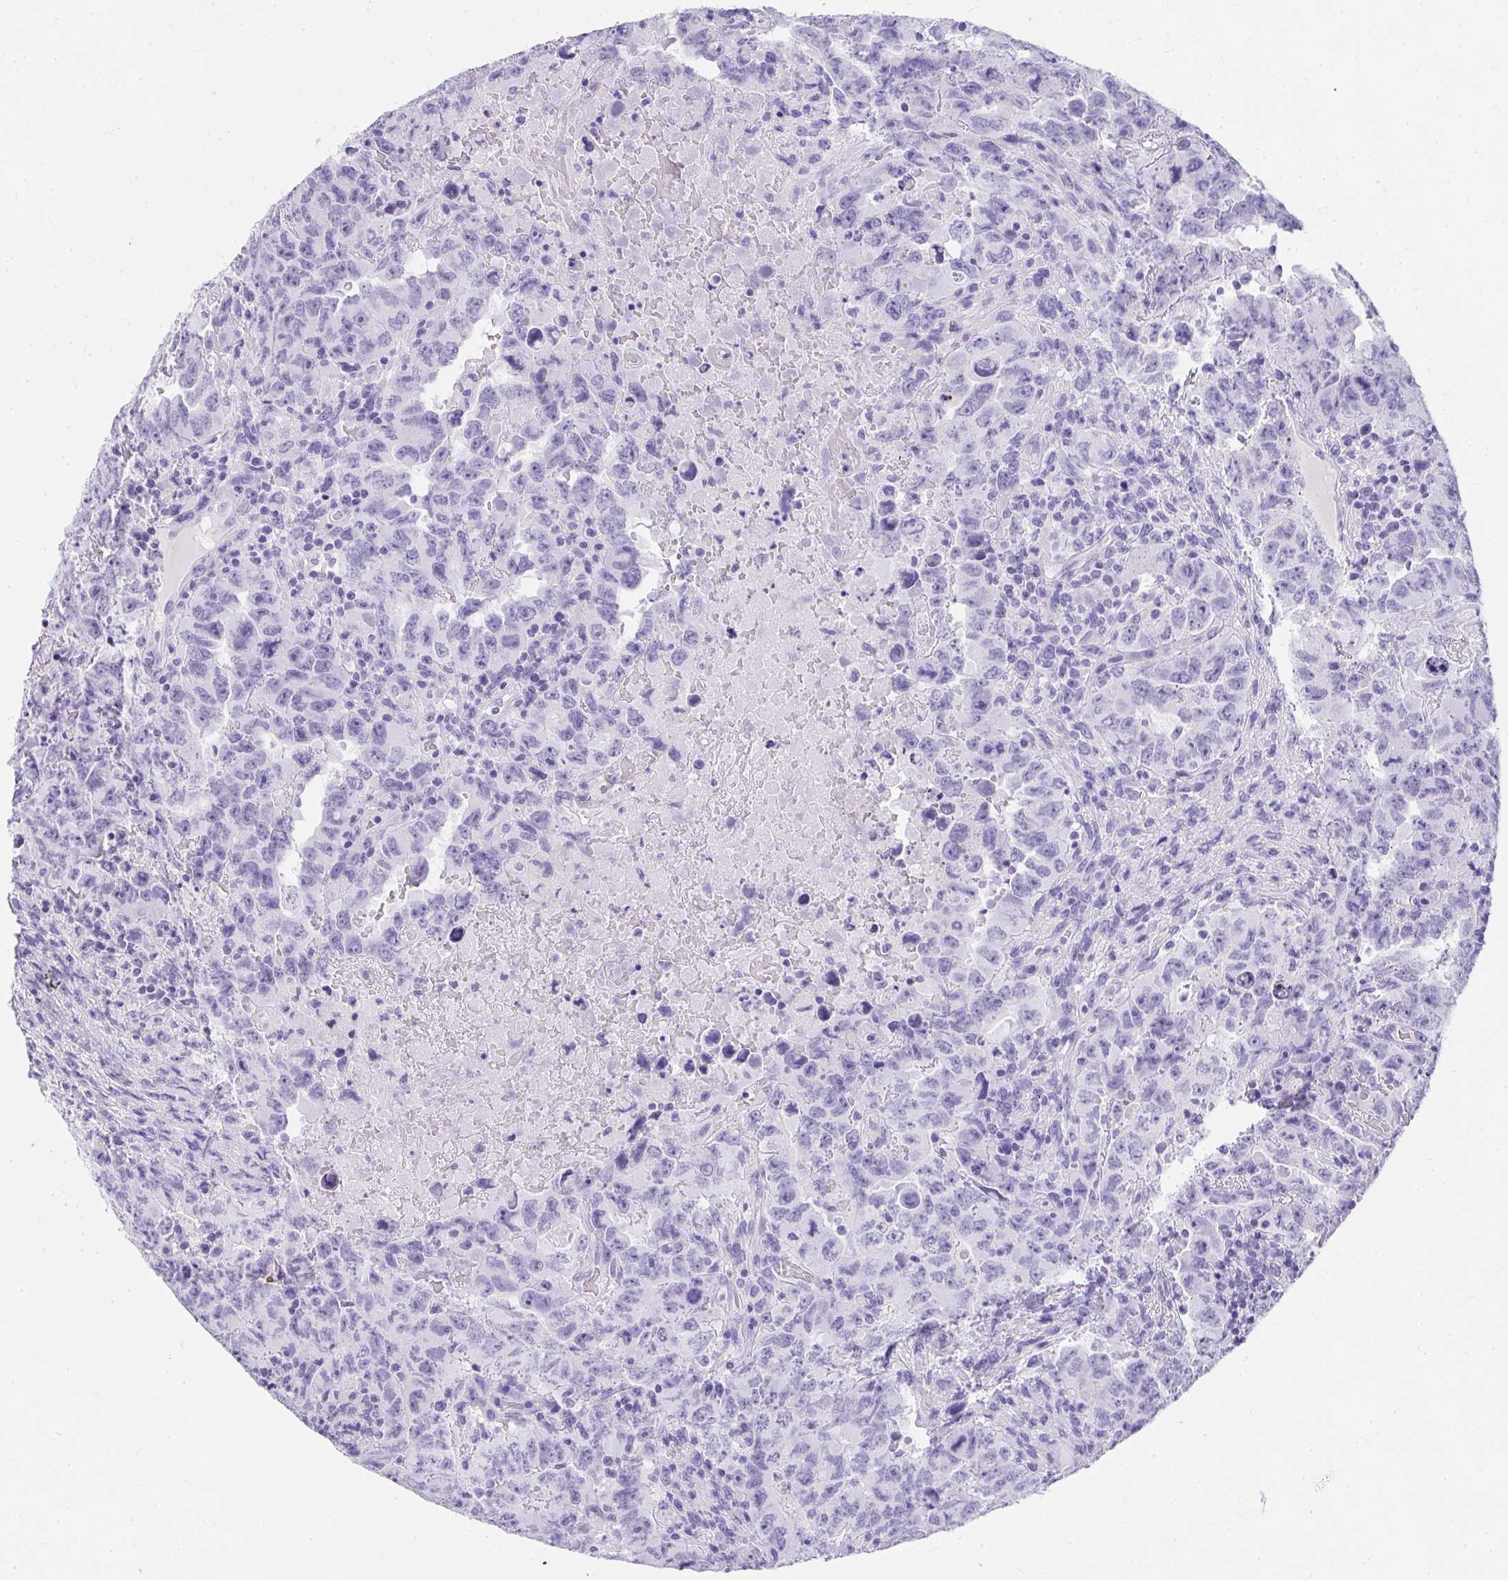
{"staining": {"intensity": "negative", "quantity": "none", "location": "none"}, "tissue": "testis cancer", "cell_type": "Tumor cells", "image_type": "cancer", "snomed": [{"axis": "morphology", "description": "Carcinoma, Embryonal, NOS"}, {"axis": "topography", "description": "Testis"}], "caption": "Micrograph shows no significant protein expression in tumor cells of testis cancer (embryonal carcinoma).", "gene": "AVIL", "patient": {"sex": "male", "age": 24}}